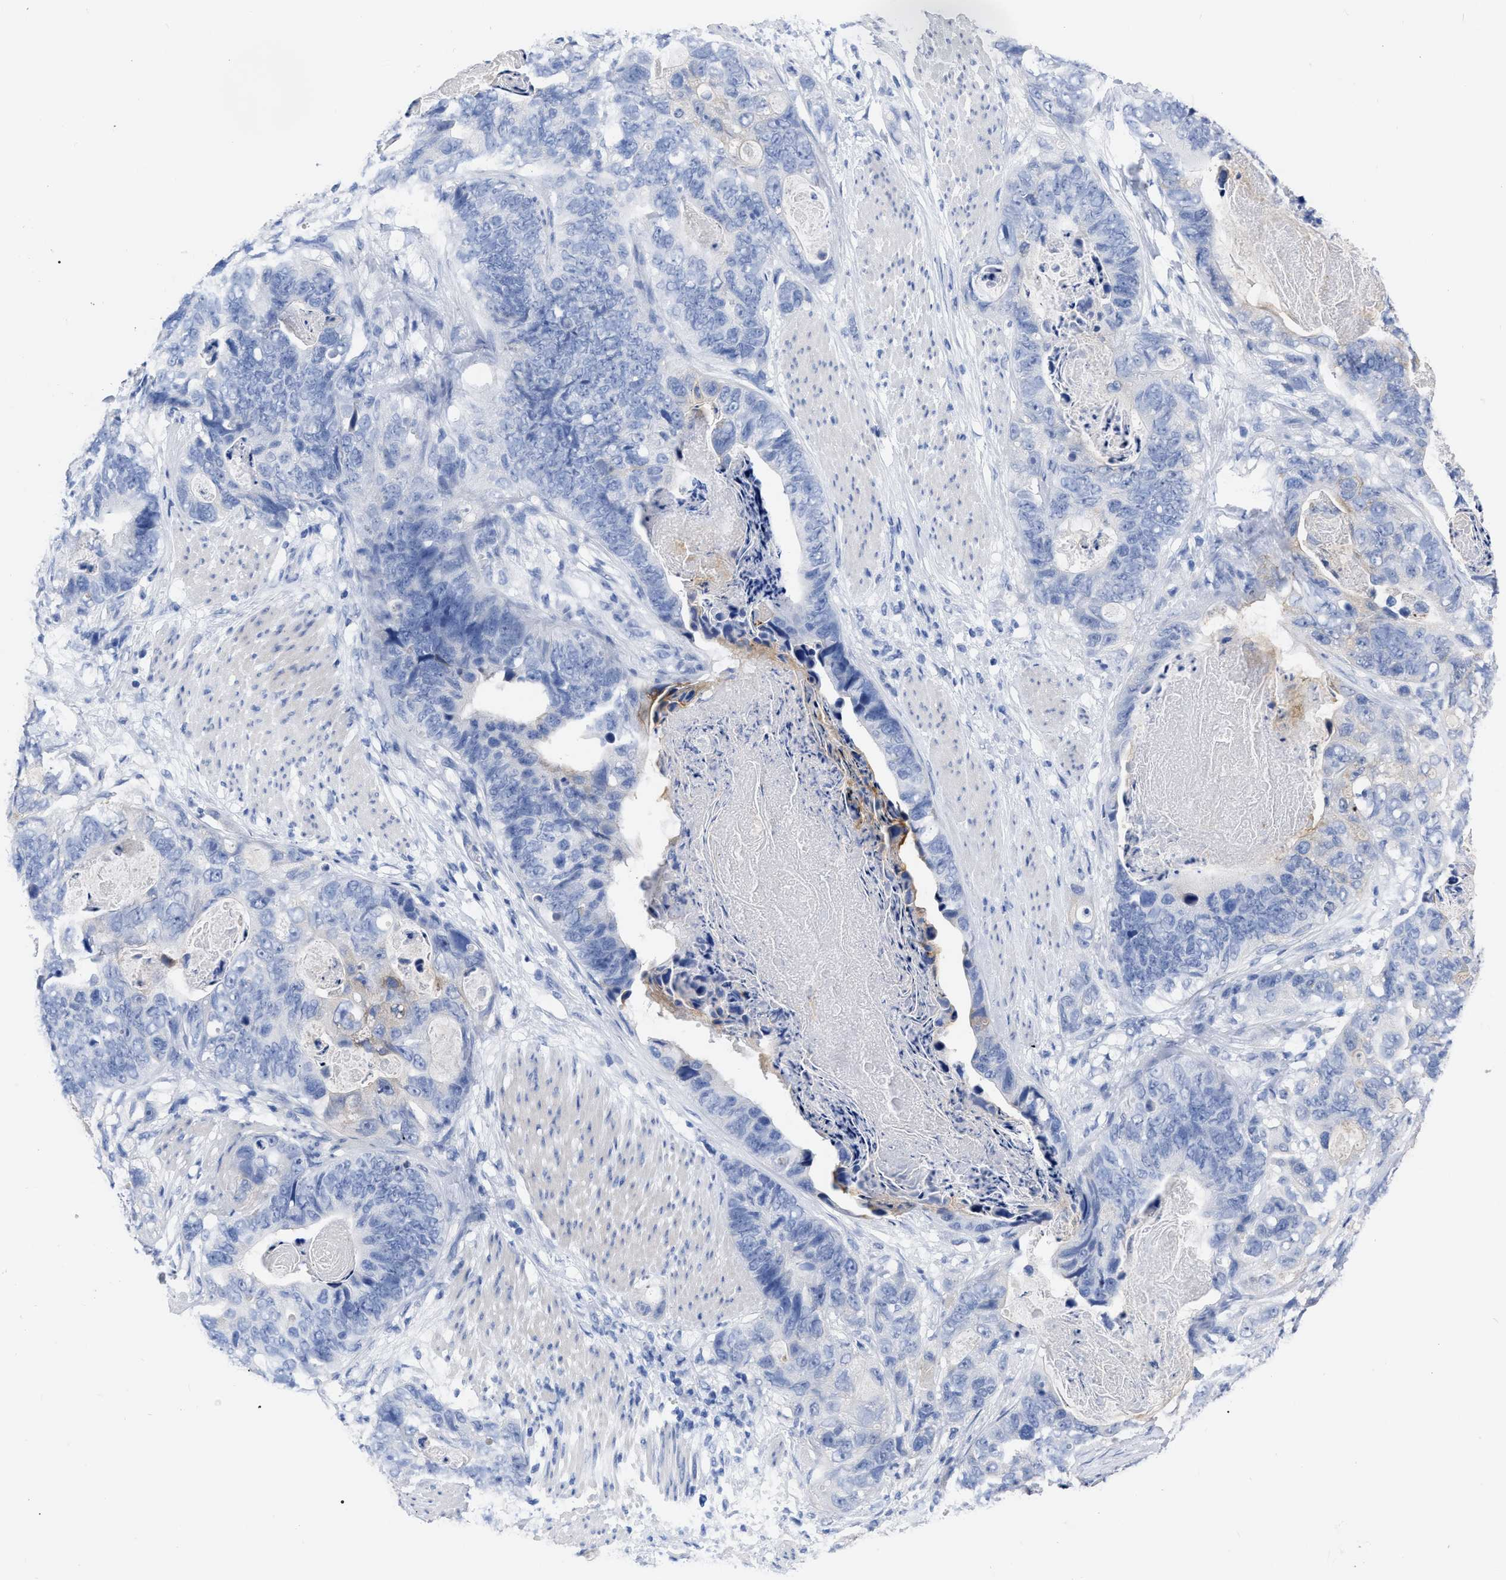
{"staining": {"intensity": "negative", "quantity": "none", "location": "none"}, "tissue": "stomach cancer", "cell_type": "Tumor cells", "image_type": "cancer", "snomed": [{"axis": "morphology", "description": "Adenocarcinoma, NOS"}, {"axis": "topography", "description": "Stomach"}], "caption": "Stomach adenocarcinoma stained for a protein using immunohistochemistry shows no expression tumor cells.", "gene": "ANXA13", "patient": {"sex": "female", "age": 89}}